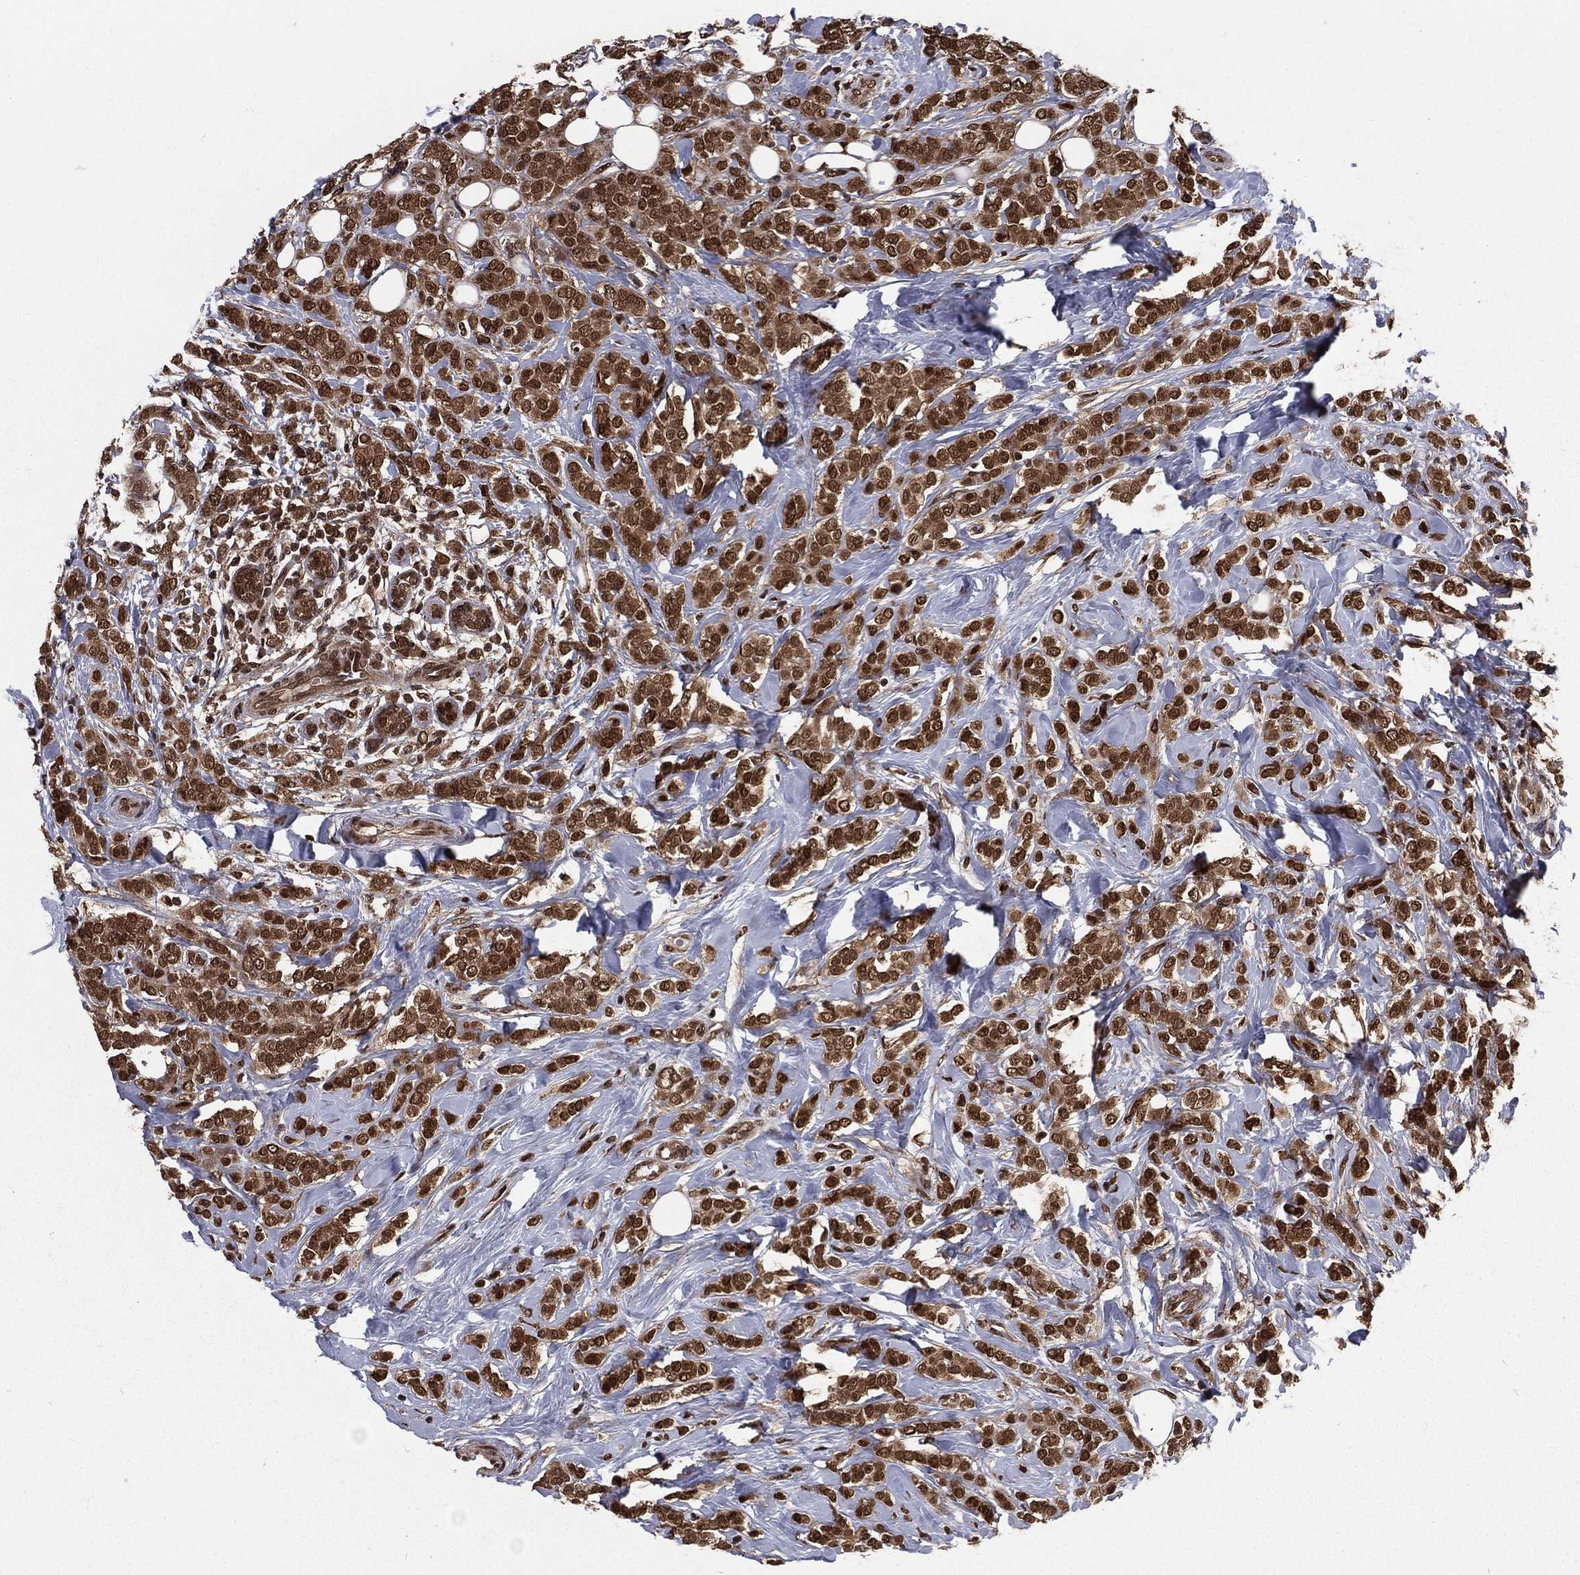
{"staining": {"intensity": "moderate", "quantity": ">75%", "location": "cytoplasmic/membranous,nuclear"}, "tissue": "breast cancer", "cell_type": "Tumor cells", "image_type": "cancer", "snomed": [{"axis": "morphology", "description": "Lobular carcinoma"}, {"axis": "topography", "description": "Breast"}], "caption": "Human breast lobular carcinoma stained for a protein (brown) reveals moderate cytoplasmic/membranous and nuclear positive staining in approximately >75% of tumor cells.", "gene": "COPS4", "patient": {"sex": "female", "age": 49}}